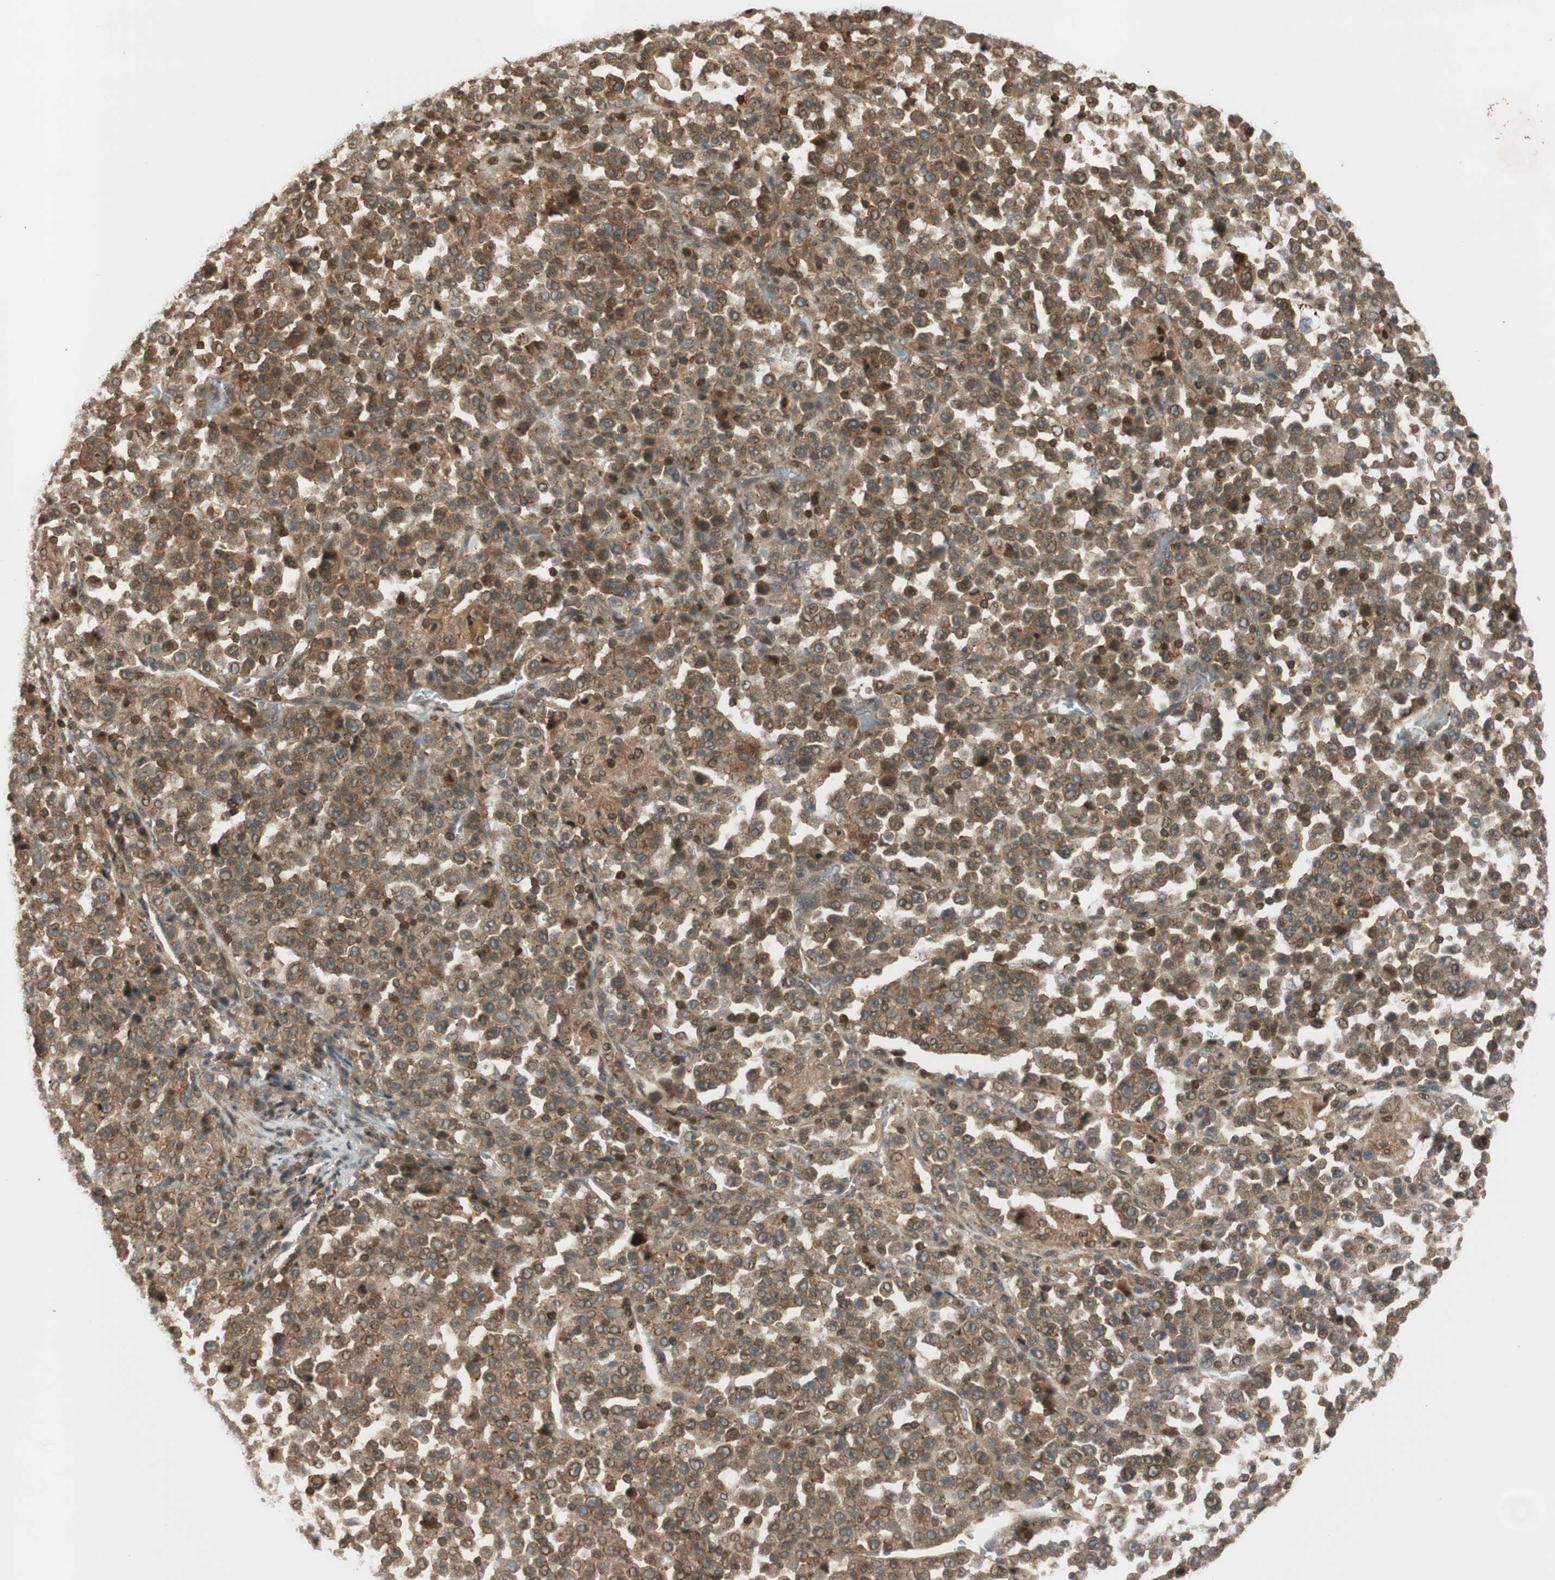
{"staining": {"intensity": "moderate", "quantity": ">75%", "location": "cytoplasmic/membranous"}, "tissue": "stomach cancer", "cell_type": "Tumor cells", "image_type": "cancer", "snomed": [{"axis": "morphology", "description": "Normal tissue, NOS"}, {"axis": "morphology", "description": "Adenocarcinoma, NOS"}, {"axis": "topography", "description": "Stomach, upper"}, {"axis": "topography", "description": "Stomach"}], "caption": "Immunohistochemical staining of stomach cancer demonstrates moderate cytoplasmic/membranous protein expression in approximately >75% of tumor cells.", "gene": "EPHA8", "patient": {"sex": "male", "age": 59}}